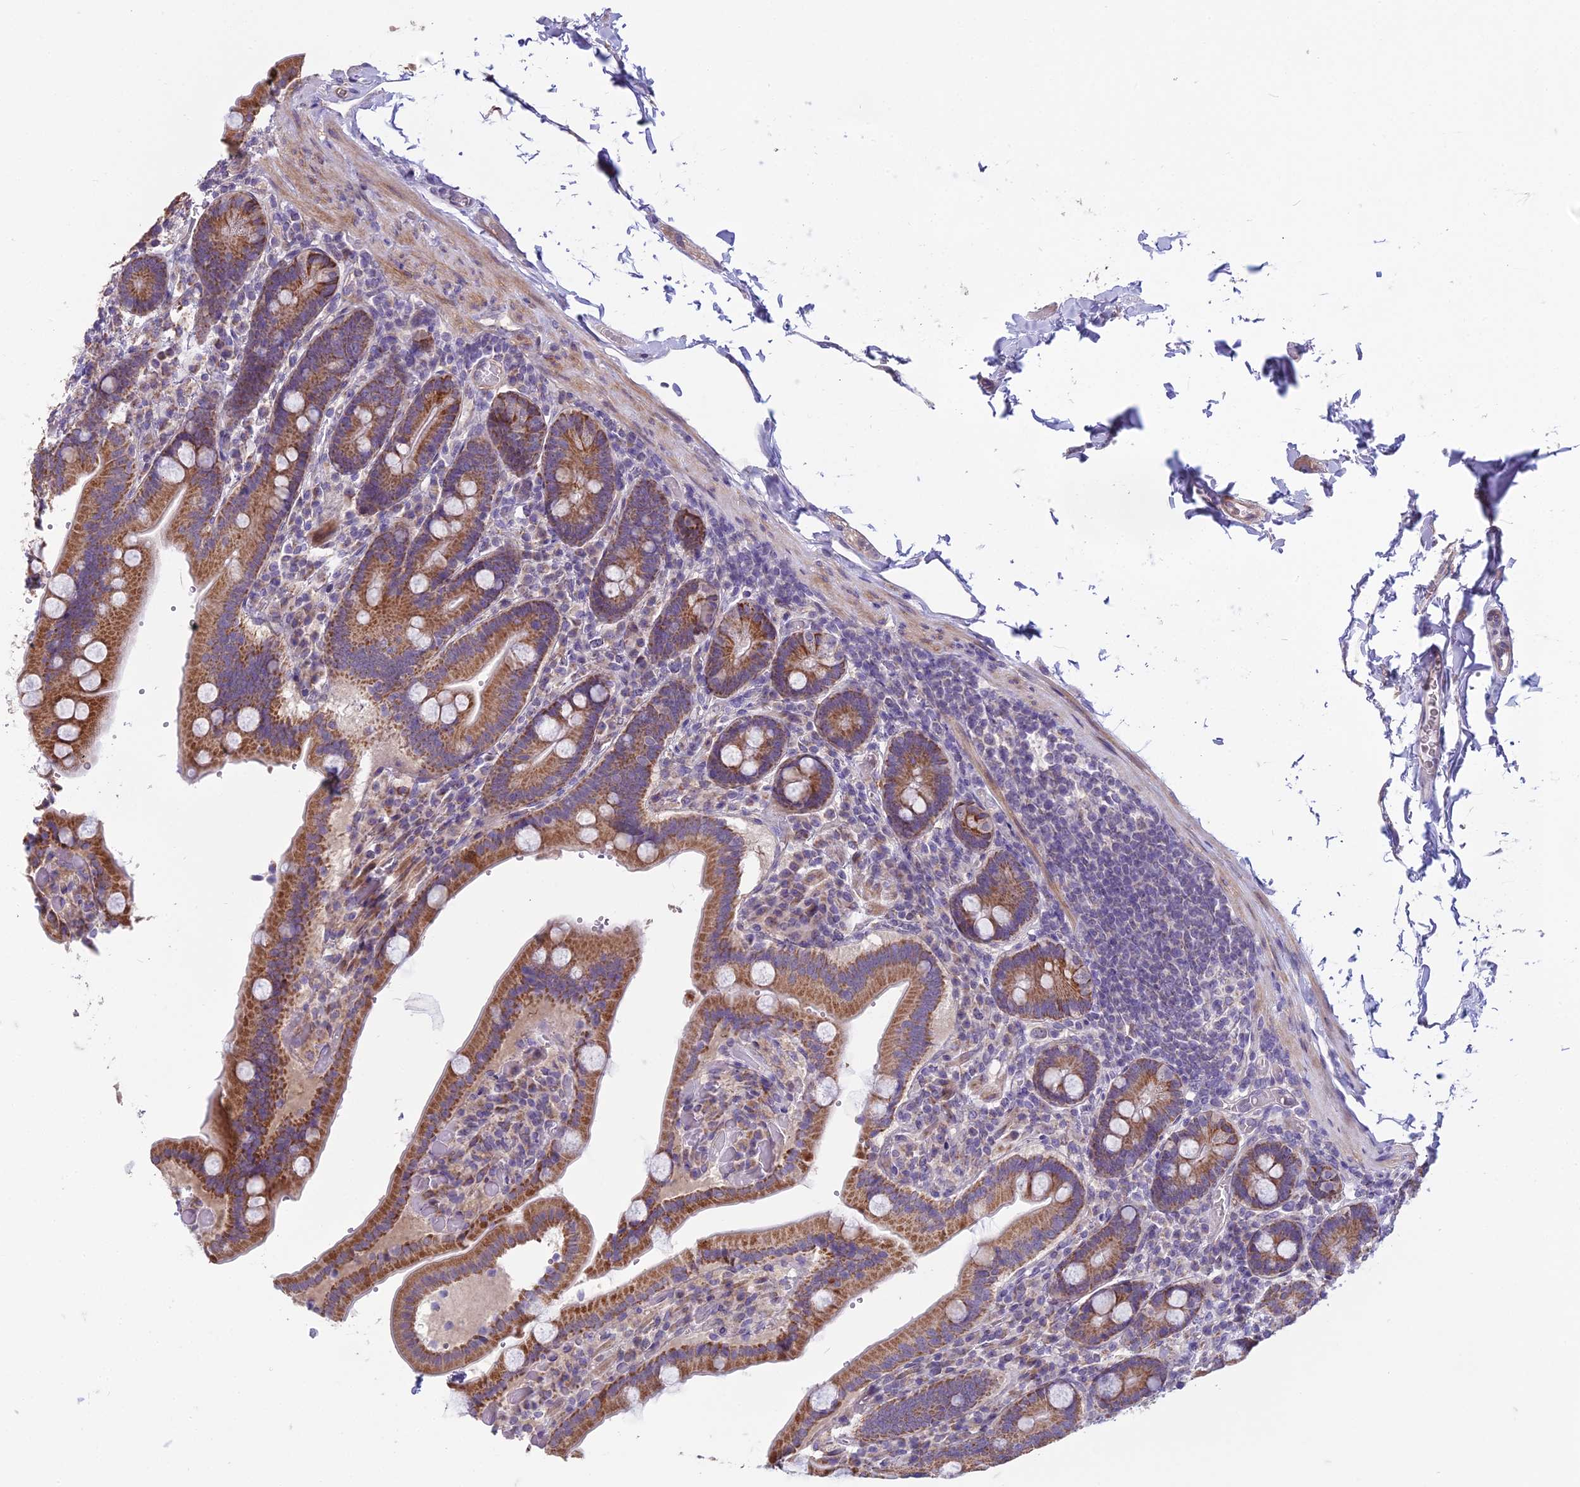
{"staining": {"intensity": "moderate", "quantity": ">75%", "location": "cytoplasmic/membranous"}, "tissue": "duodenum", "cell_type": "Glandular cells", "image_type": "normal", "snomed": [{"axis": "morphology", "description": "Normal tissue, NOS"}, {"axis": "topography", "description": "Duodenum"}], "caption": "A medium amount of moderate cytoplasmic/membranous staining is appreciated in about >75% of glandular cells in benign duodenum. The staining was performed using DAB (3,3'-diaminobenzidine) to visualize the protein expression in brown, while the nuclei were stained in blue with hematoxylin (Magnification: 20x).", "gene": "DUS2", "patient": {"sex": "female", "age": 62}}